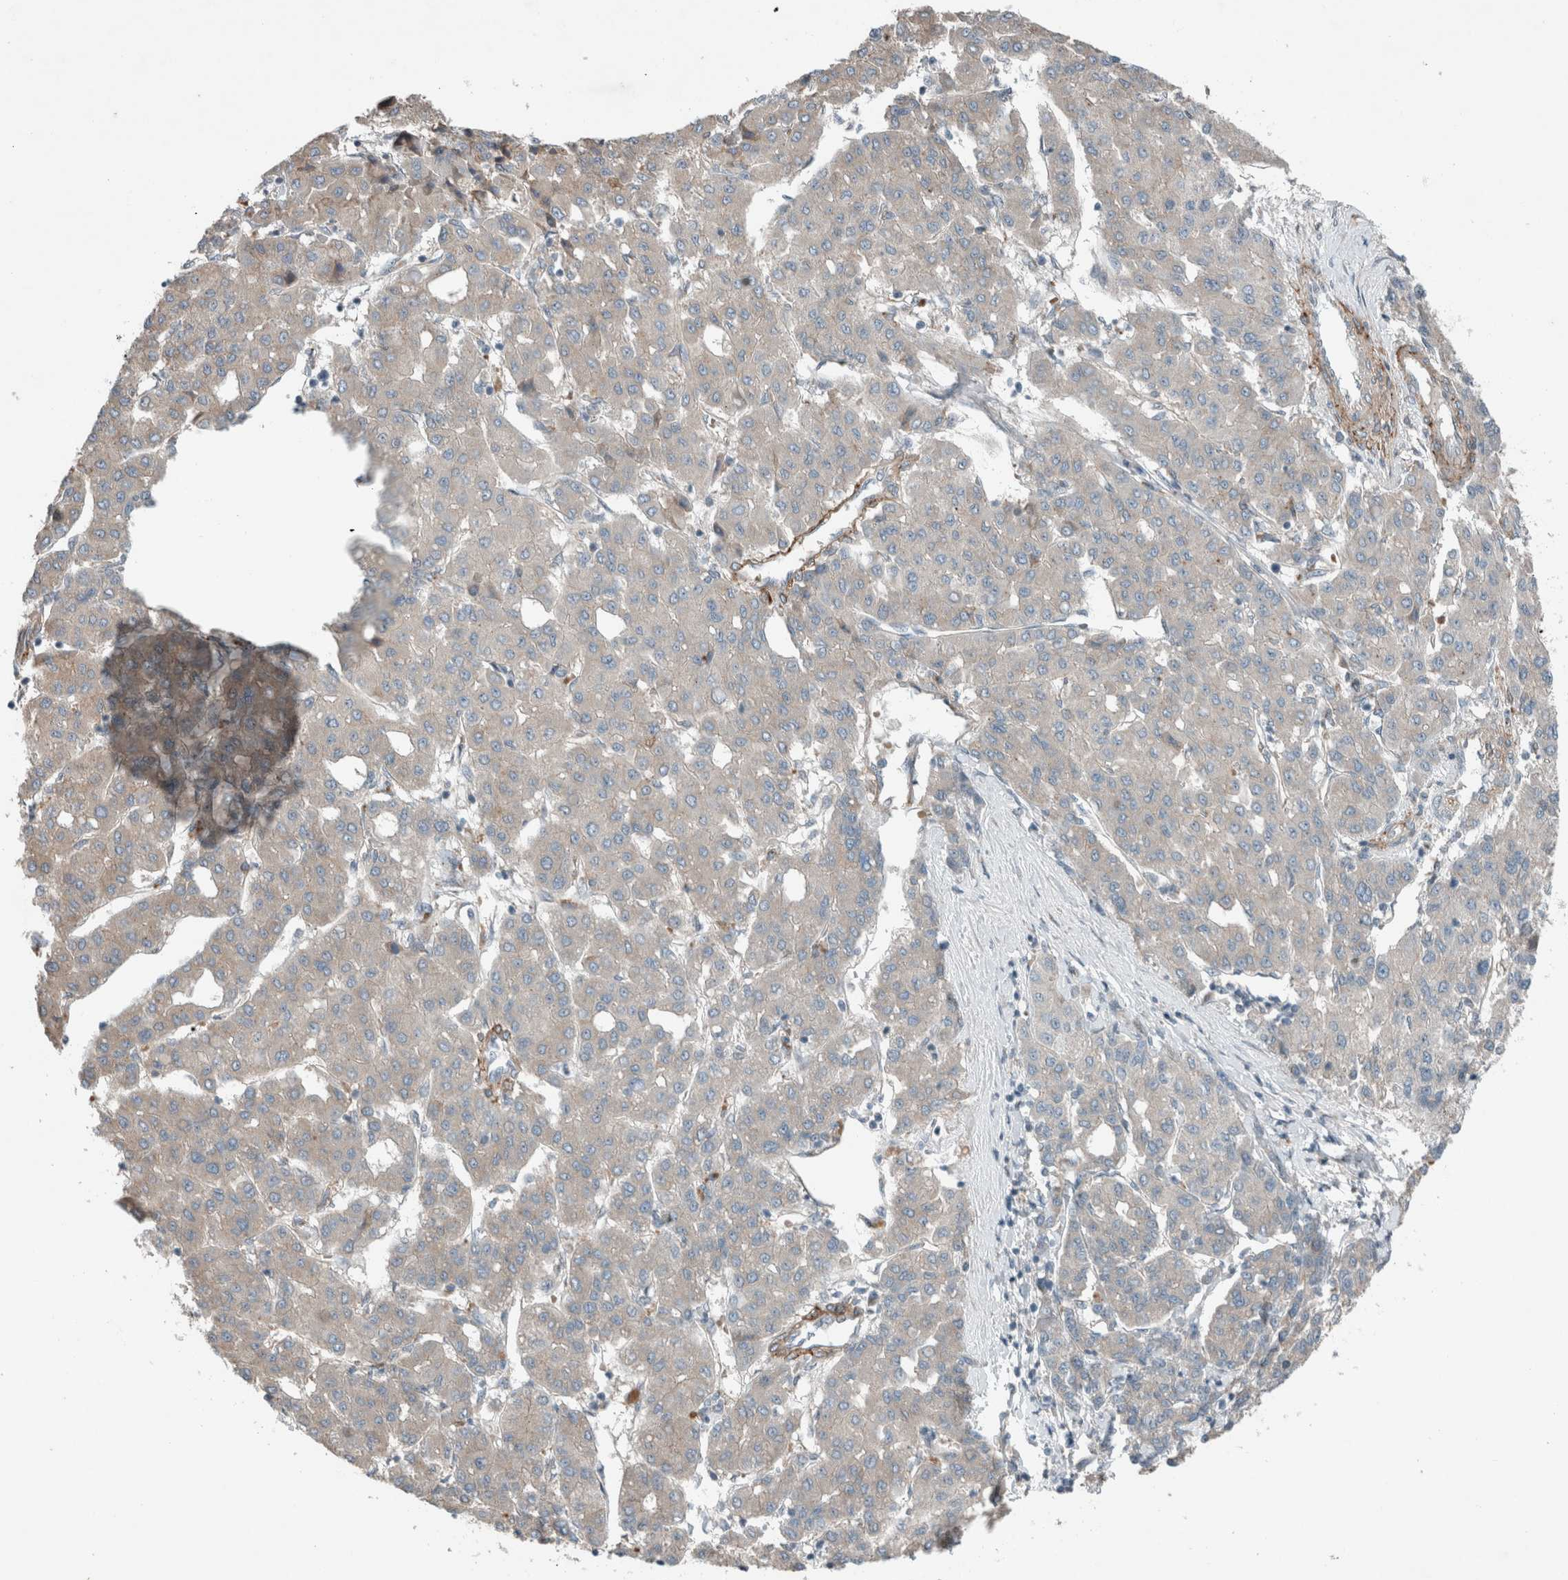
{"staining": {"intensity": "weak", "quantity": "<25%", "location": "cytoplasmic/membranous"}, "tissue": "liver cancer", "cell_type": "Tumor cells", "image_type": "cancer", "snomed": [{"axis": "morphology", "description": "Carcinoma, Hepatocellular, NOS"}, {"axis": "topography", "description": "Liver"}], "caption": "Image shows no significant protein positivity in tumor cells of hepatocellular carcinoma (liver).", "gene": "JADE2", "patient": {"sex": "male", "age": 65}}